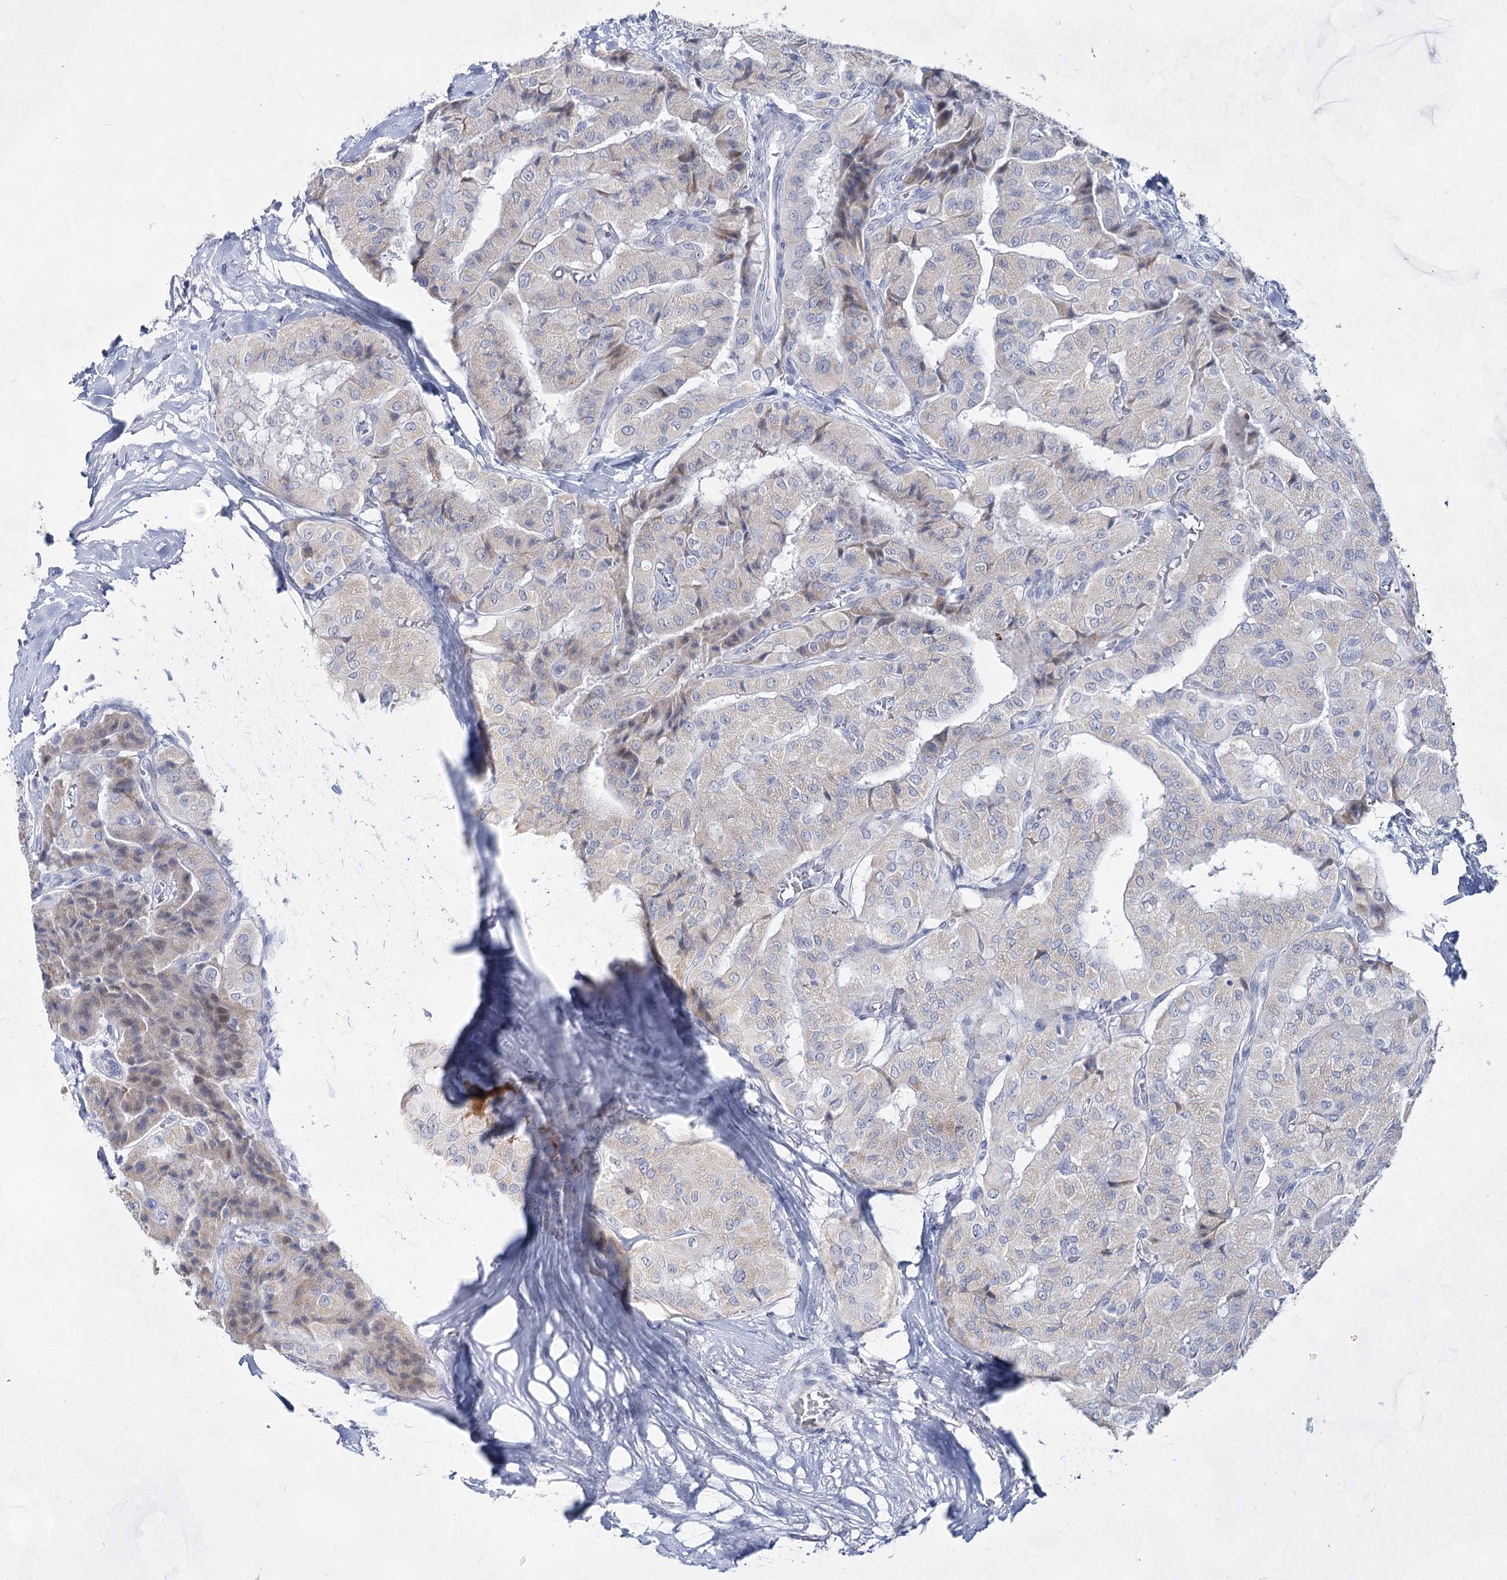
{"staining": {"intensity": "negative", "quantity": "none", "location": "none"}, "tissue": "thyroid cancer", "cell_type": "Tumor cells", "image_type": "cancer", "snomed": [{"axis": "morphology", "description": "Papillary adenocarcinoma, NOS"}, {"axis": "topography", "description": "Thyroid gland"}], "caption": "High magnification brightfield microscopy of thyroid papillary adenocarcinoma stained with DAB (brown) and counterstained with hematoxylin (blue): tumor cells show no significant staining.", "gene": "BPHL", "patient": {"sex": "female", "age": 59}}